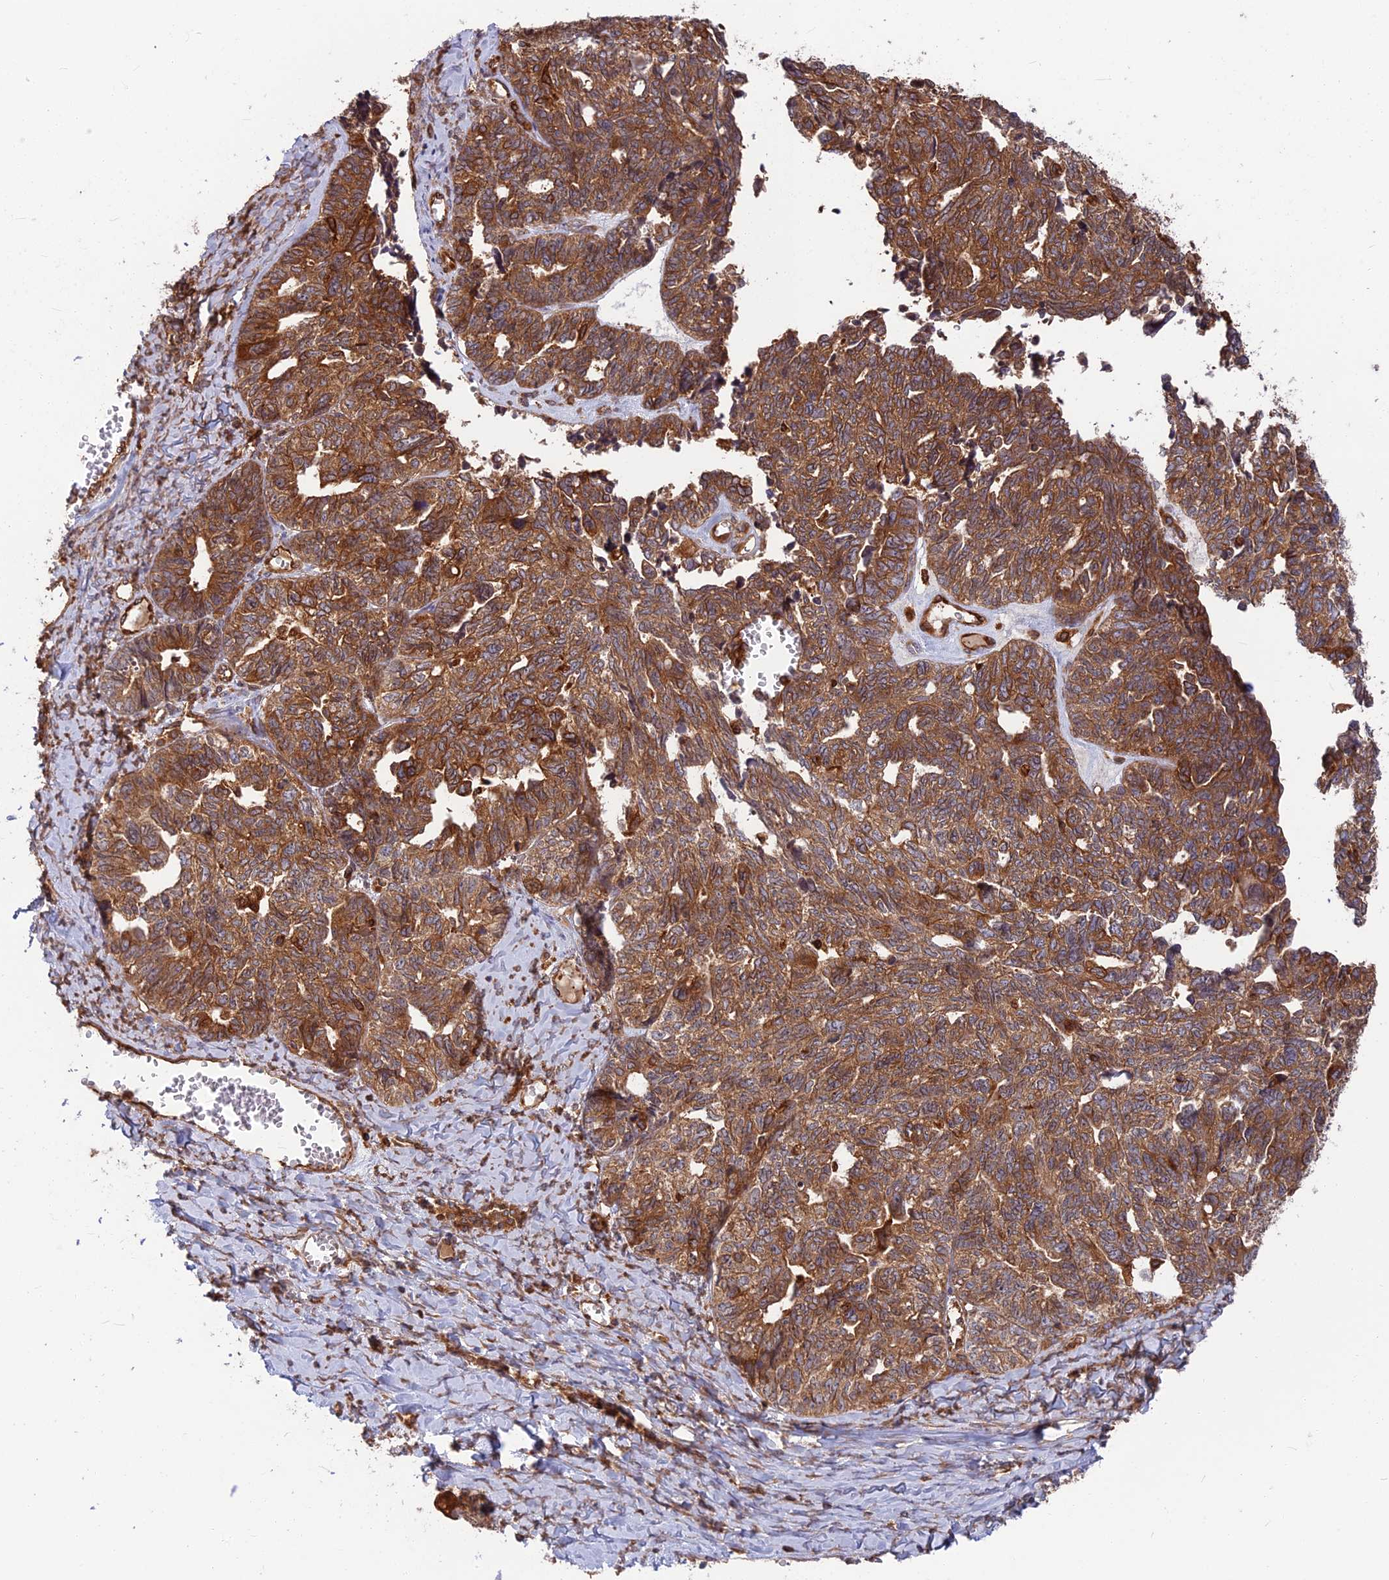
{"staining": {"intensity": "strong", "quantity": ">75%", "location": "cytoplasmic/membranous"}, "tissue": "ovarian cancer", "cell_type": "Tumor cells", "image_type": "cancer", "snomed": [{"axis": "morphology", "description": "Cystadenocarcinoma, serous, NOS"}, {"axis": "topography", "description": "Ovary"}], "caption": "Protein analysis of ovarian cancer tissue reveals strong cytoplasmic/membranous positivity in approximately >75% of tumor cells. The staining was performed using DAB to visualize the protein expression in brown, while the nuclei were stained in blue with hematoxylin (Magnification: 20x).", "gene": "WDR1", "patient": {"sex": "female", "age": 79}}